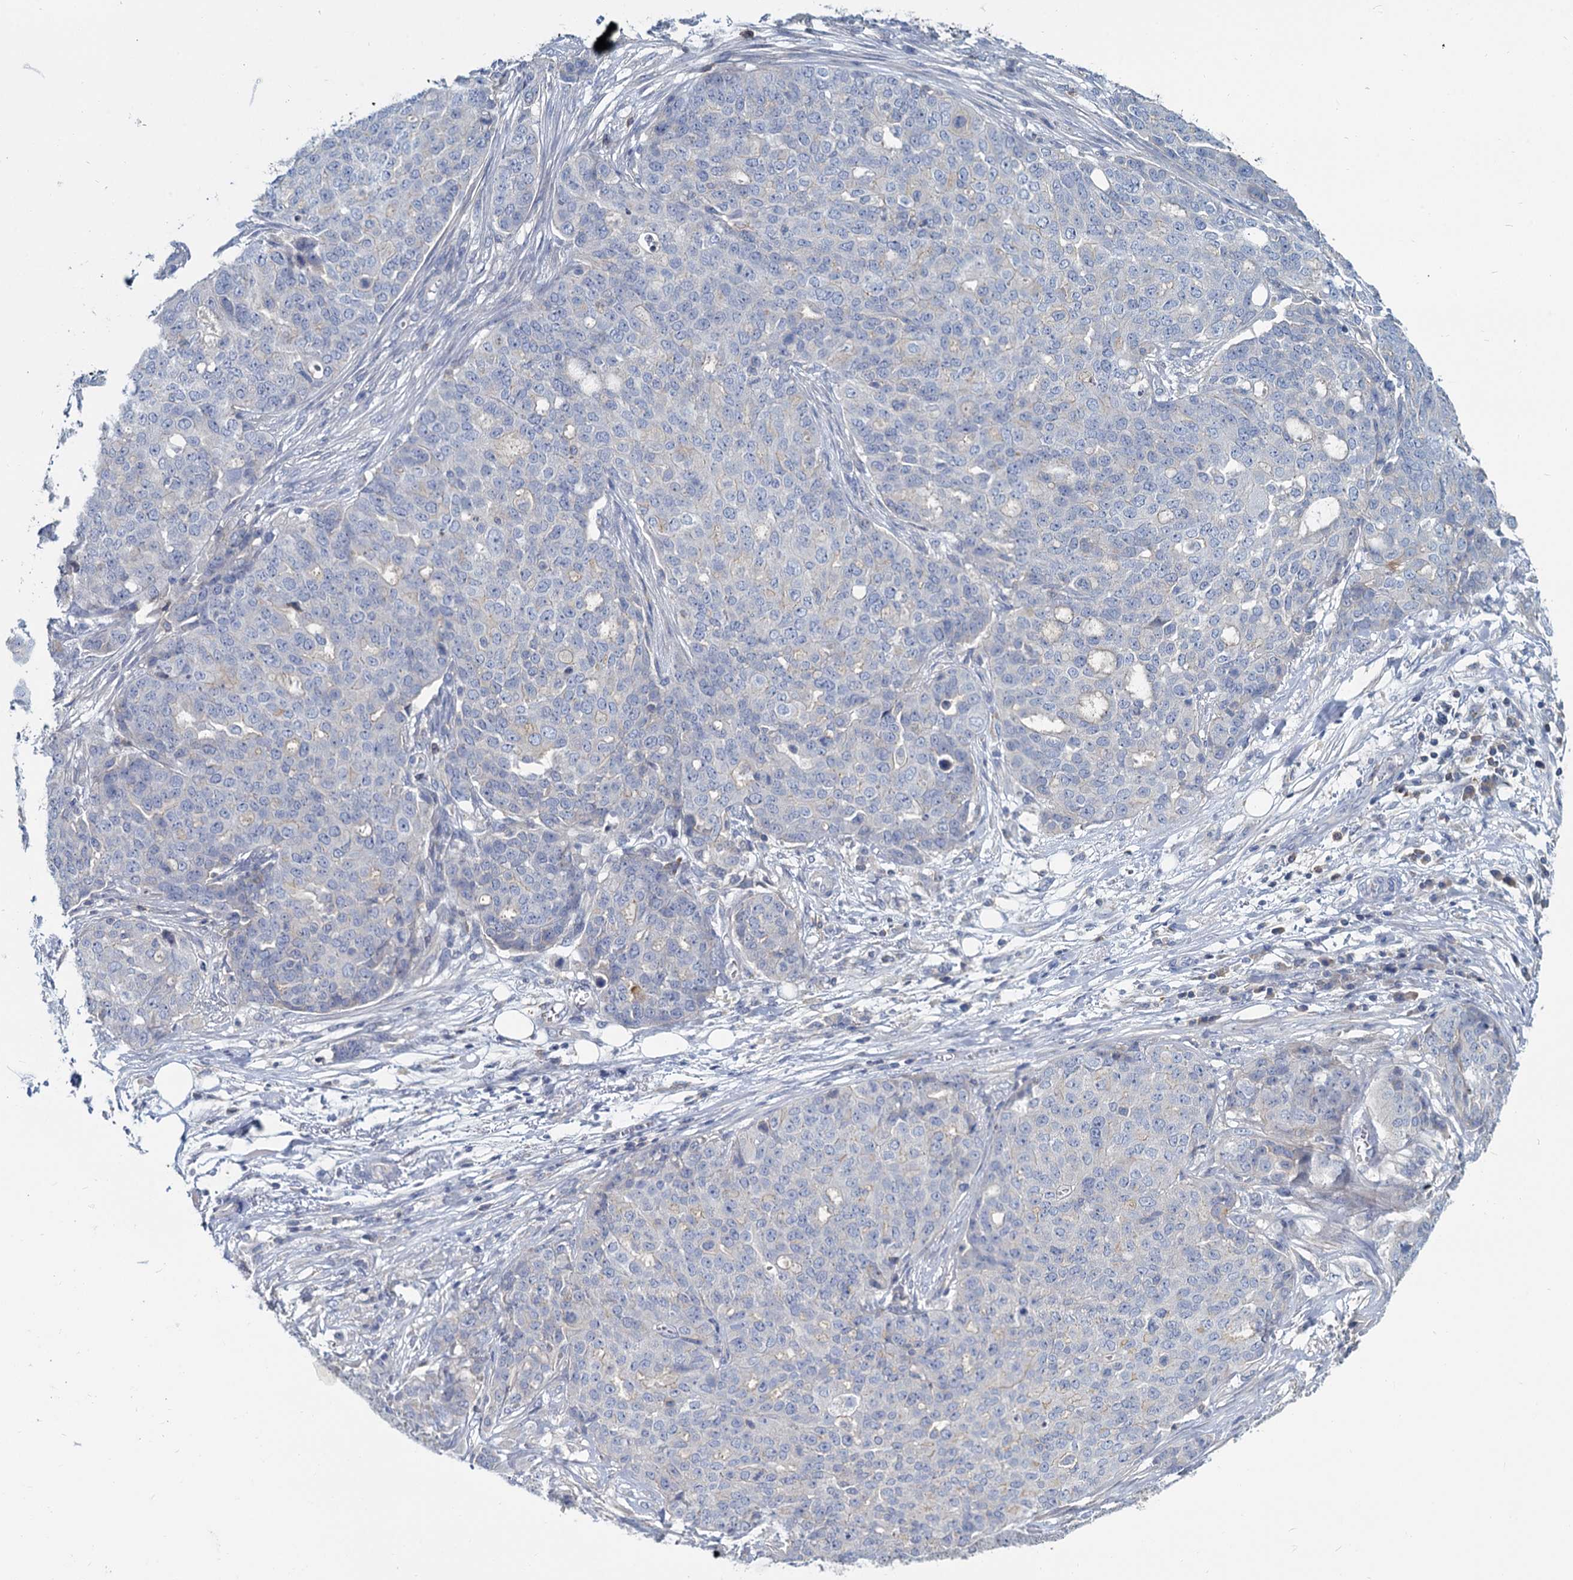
{"staining": {"intensity": "negative", "quantity": "none", "location": "none"}, "tissue": "ovarian cancer", "cell_type": "Tumor cells", "image_type": "cancer", "snomed": [{"axis": "morphology", "description": "Cystadenocarcinoma, serous, NOS"}, {"axis": "topography", "description": "Soft tissue"}, {"axis": "topography", "description": "Ovary"}], "caption": "This is an IHC photomicrograph of ovarian cancer. There is no staining in tumor cells.", "gene": "ACSM3", "patient": {"sex": "female", "age": 57}}